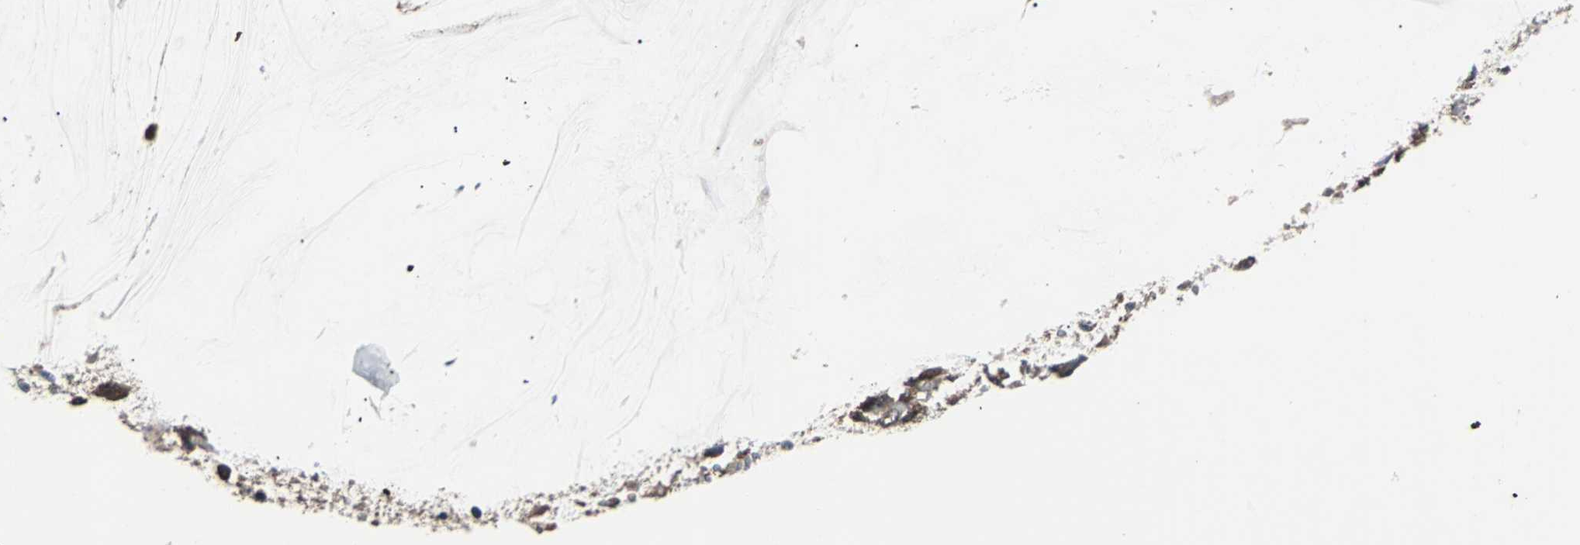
{"staining": {"intensity": "moderate", "quantity": ">75%", "location": "cytoplasmic/membranous"}, "tissue": "ovarian cancer", "cell_type": "Tumor cells", "image_type": "cancer", "snomed": [{"axis": "morphology", "description": "Cystadenocarcinoma, mucinous, NOS"}, {"axis": "topography", "description": "Ovary"}], "caption": "This photomicrograph reveals ovarian mucinous cystadenocarcinoma stained with immunohistochemistry (IHC) to label a protein in brown. The cytoplasmic/membranous of tumor cells show moderate positivity for the protein. Nuclei are counter-stained blue.", "gene": "PAK1", "patient": {"sex": "female", "age": 39}}